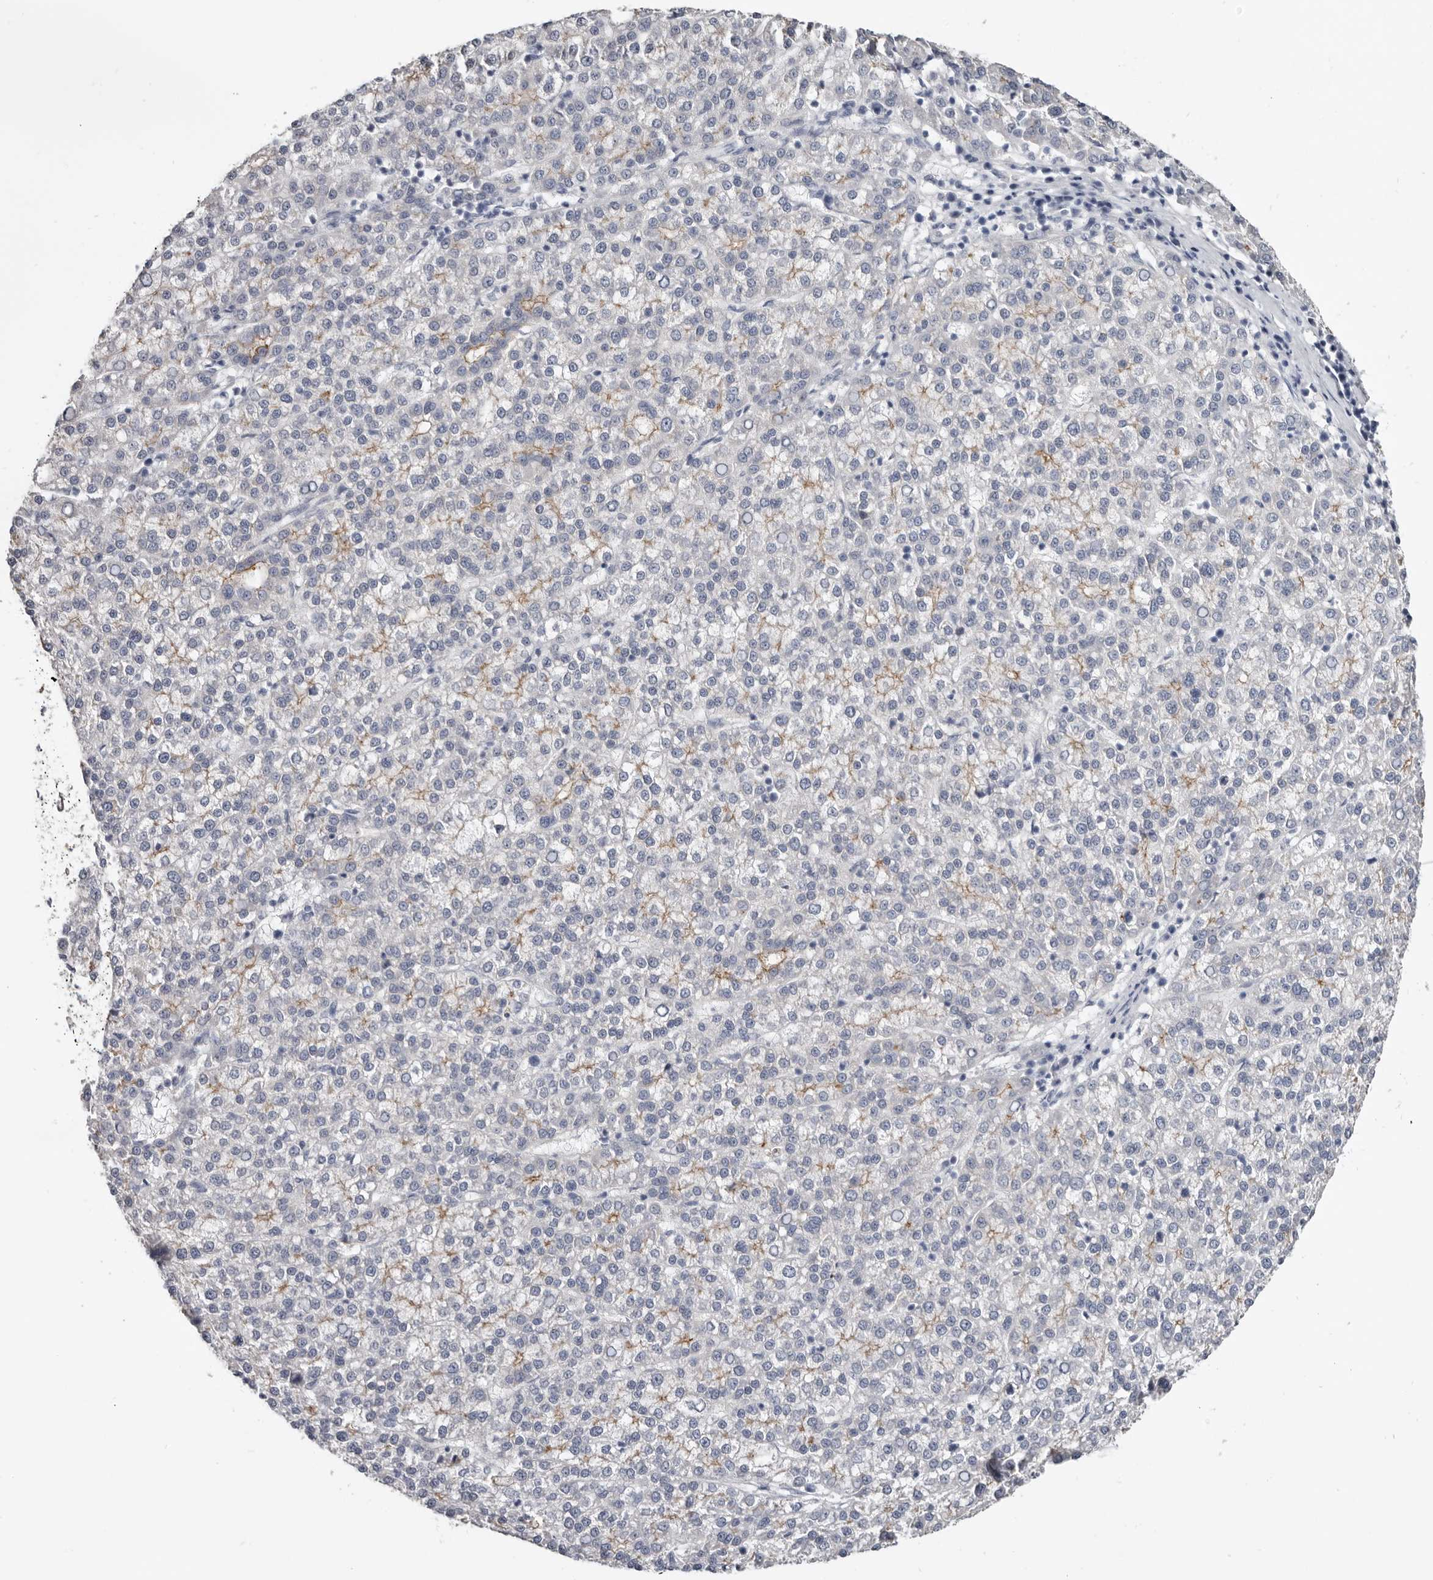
{"staining": {"intensity": "moderate", "quantity": "25%-75%", "location": "cytoplasmic/membranous"}, "tissue": "liver cancer", "cell_type": "Tumor cells", "image_type": "cancer", "snomed": [{"axis": "morphology", "description": "Carcinoma, Hepatocellular, NOS"}, {"axis": "topography", "description": "Liver"}], "caption": "High-magnification brightfield microscopy of liver hepatocellular carcinoma stained with DAB (brown) and counterstained with hematoxylin (blue). tumor cells exhibit moderate cytoplasmic/membranous staining is appreciated in about25%-75% of cells.", "gene": "CGN", "patient": {"sex": "female", "age": 58}}